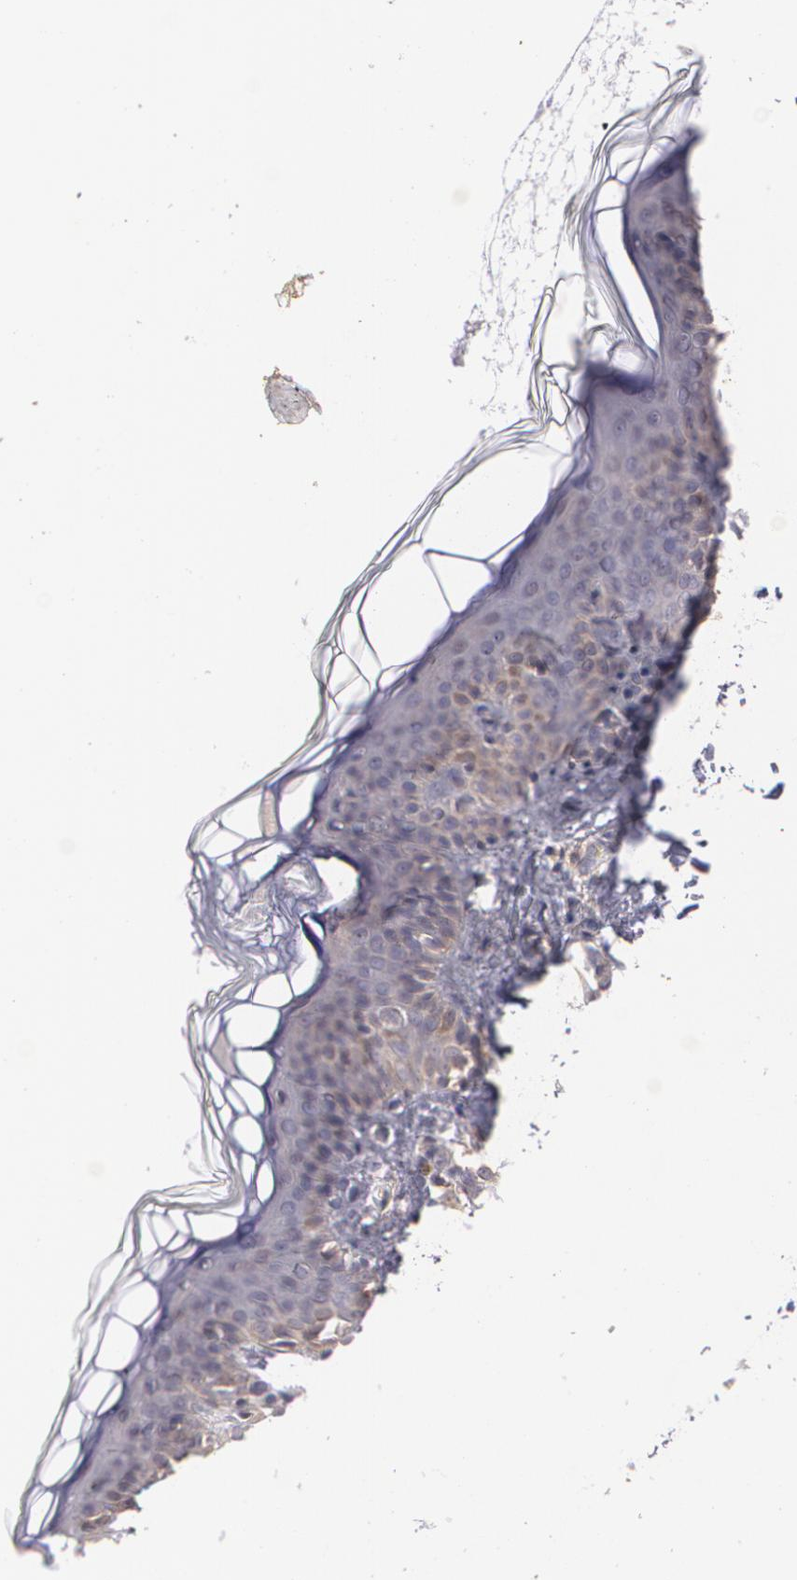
{"staining": {"intensity": "weak", "quantity": "25%-75%", "location": "cytoplasmic/membranous"}, "tissue": "skin", "cell_type": "Fibroblasts", "image_type": "normal", "snomed": [{"axis": "morphology", "description": "Normal tissue, NOS"}, {"axis": "topography", "description": "Skin"}], "caption": "Immunohistochemistry (IHC) histopathology image of normal skin: human skin stained using immunohistochemistry (IHC) demonstrates low levels of weak protein expression localized specifically in the cytoplasmic/membranous of fibroblasts, appearing as a cytoplasmic/membranous brown color.", "gene": "CCL17", "patient": {"sex": "female", "age": 4}}